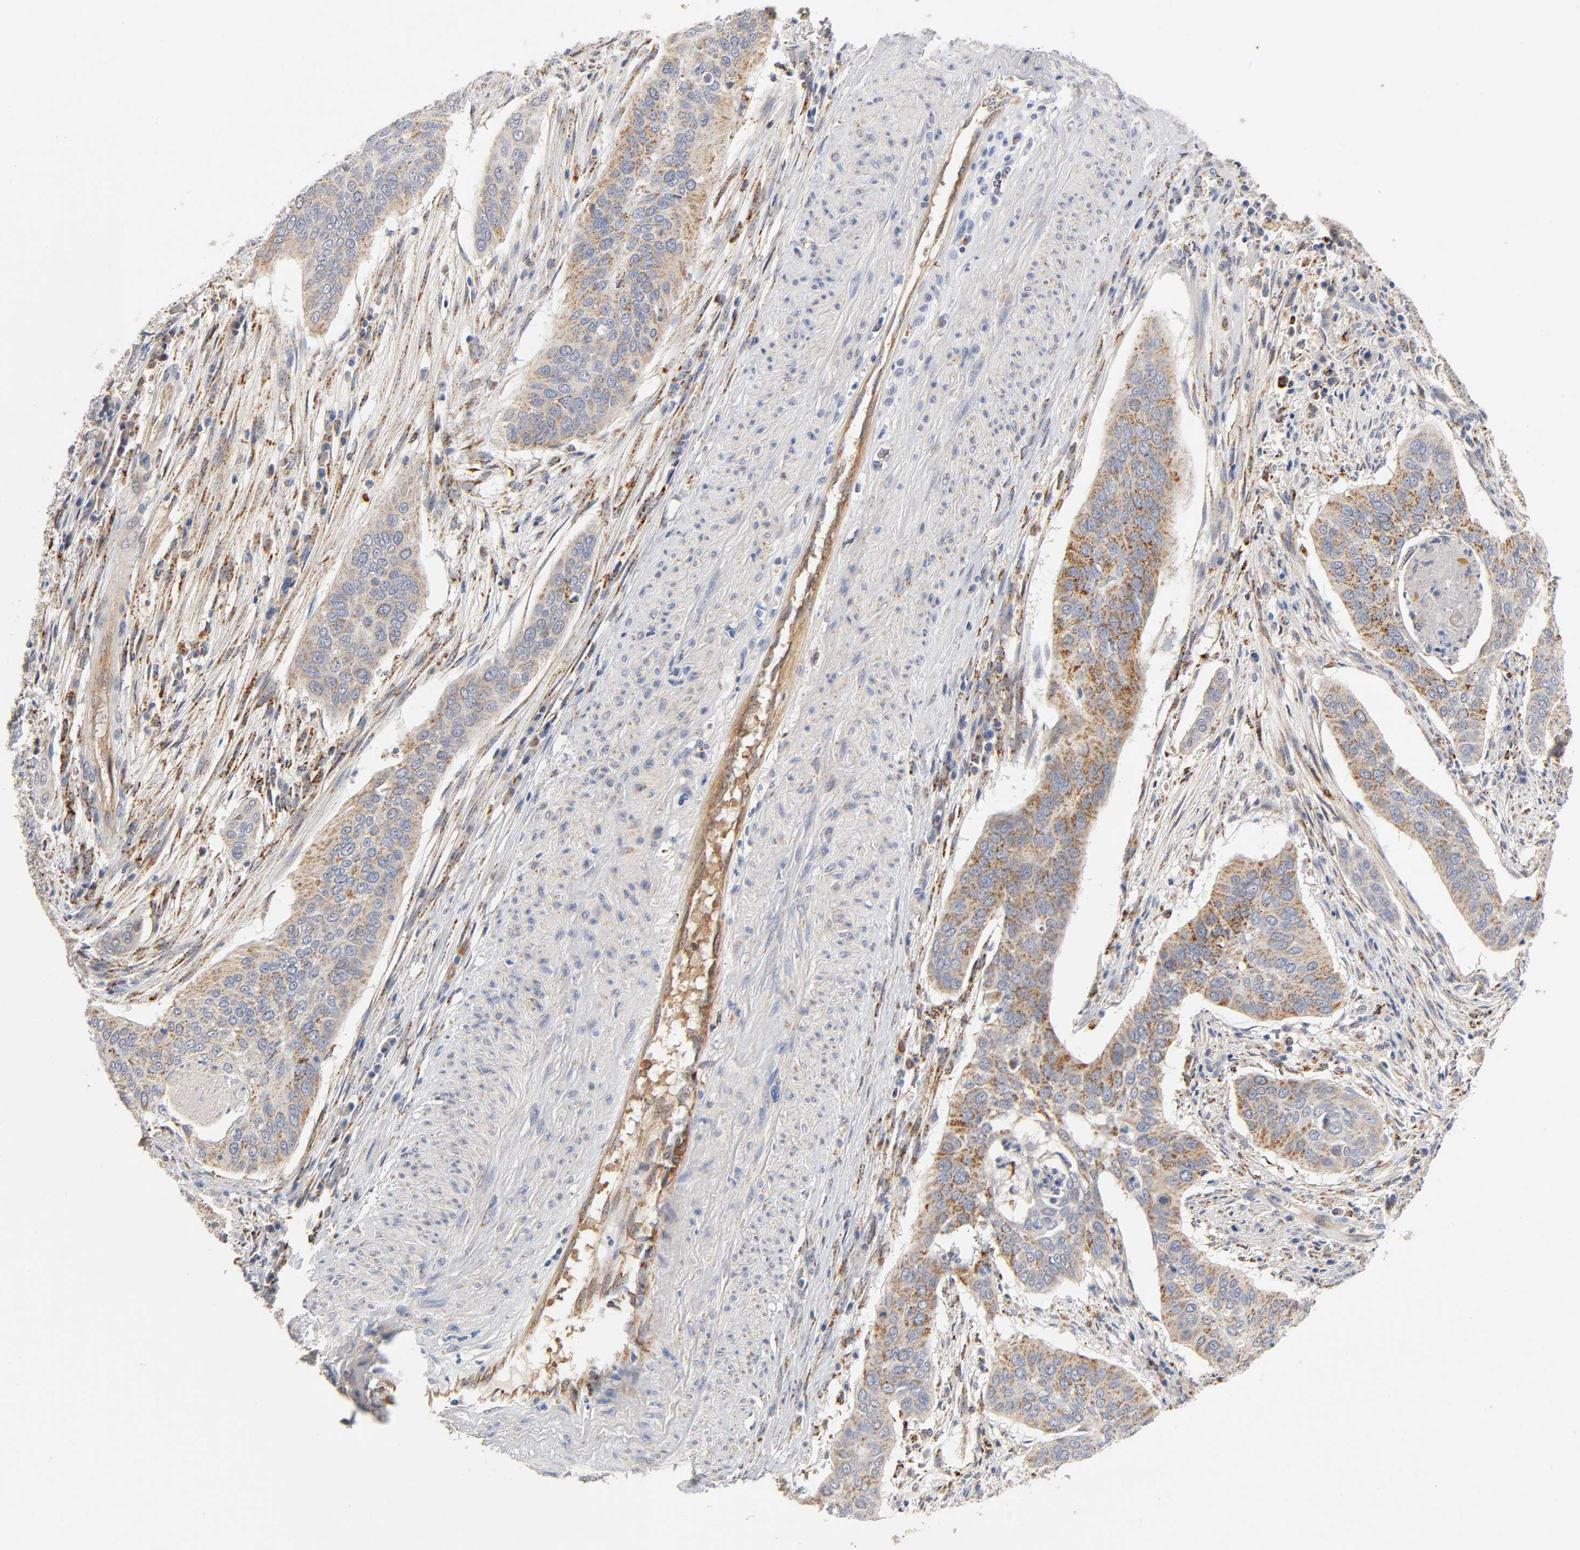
{"staining": {"intensity": "moderate", "quantity": ">75%", "location": "cytoplasmic/membranous"}, "tissue": "cervical cancer", "cell_type": "Tumor cells", "image_type": "cancer", "snomed": [{"axis": "morphology", "description": "Squamous cell carcinoma, NOS"}, {"axis": "topography", "description": "Cervix"}], "caption": "This histopathology image demonstrates cervical cancer (squamous cell carcinoma) stained with immunohistochemistry (IHC) to label a protein in brown. The cytoplasmic/membranous of tumor cells show moderate positivity for the protein. Nuclei are counter-stained blue.", "gene": "ISG15", "patient": {"sex": "female", "age": 39}}